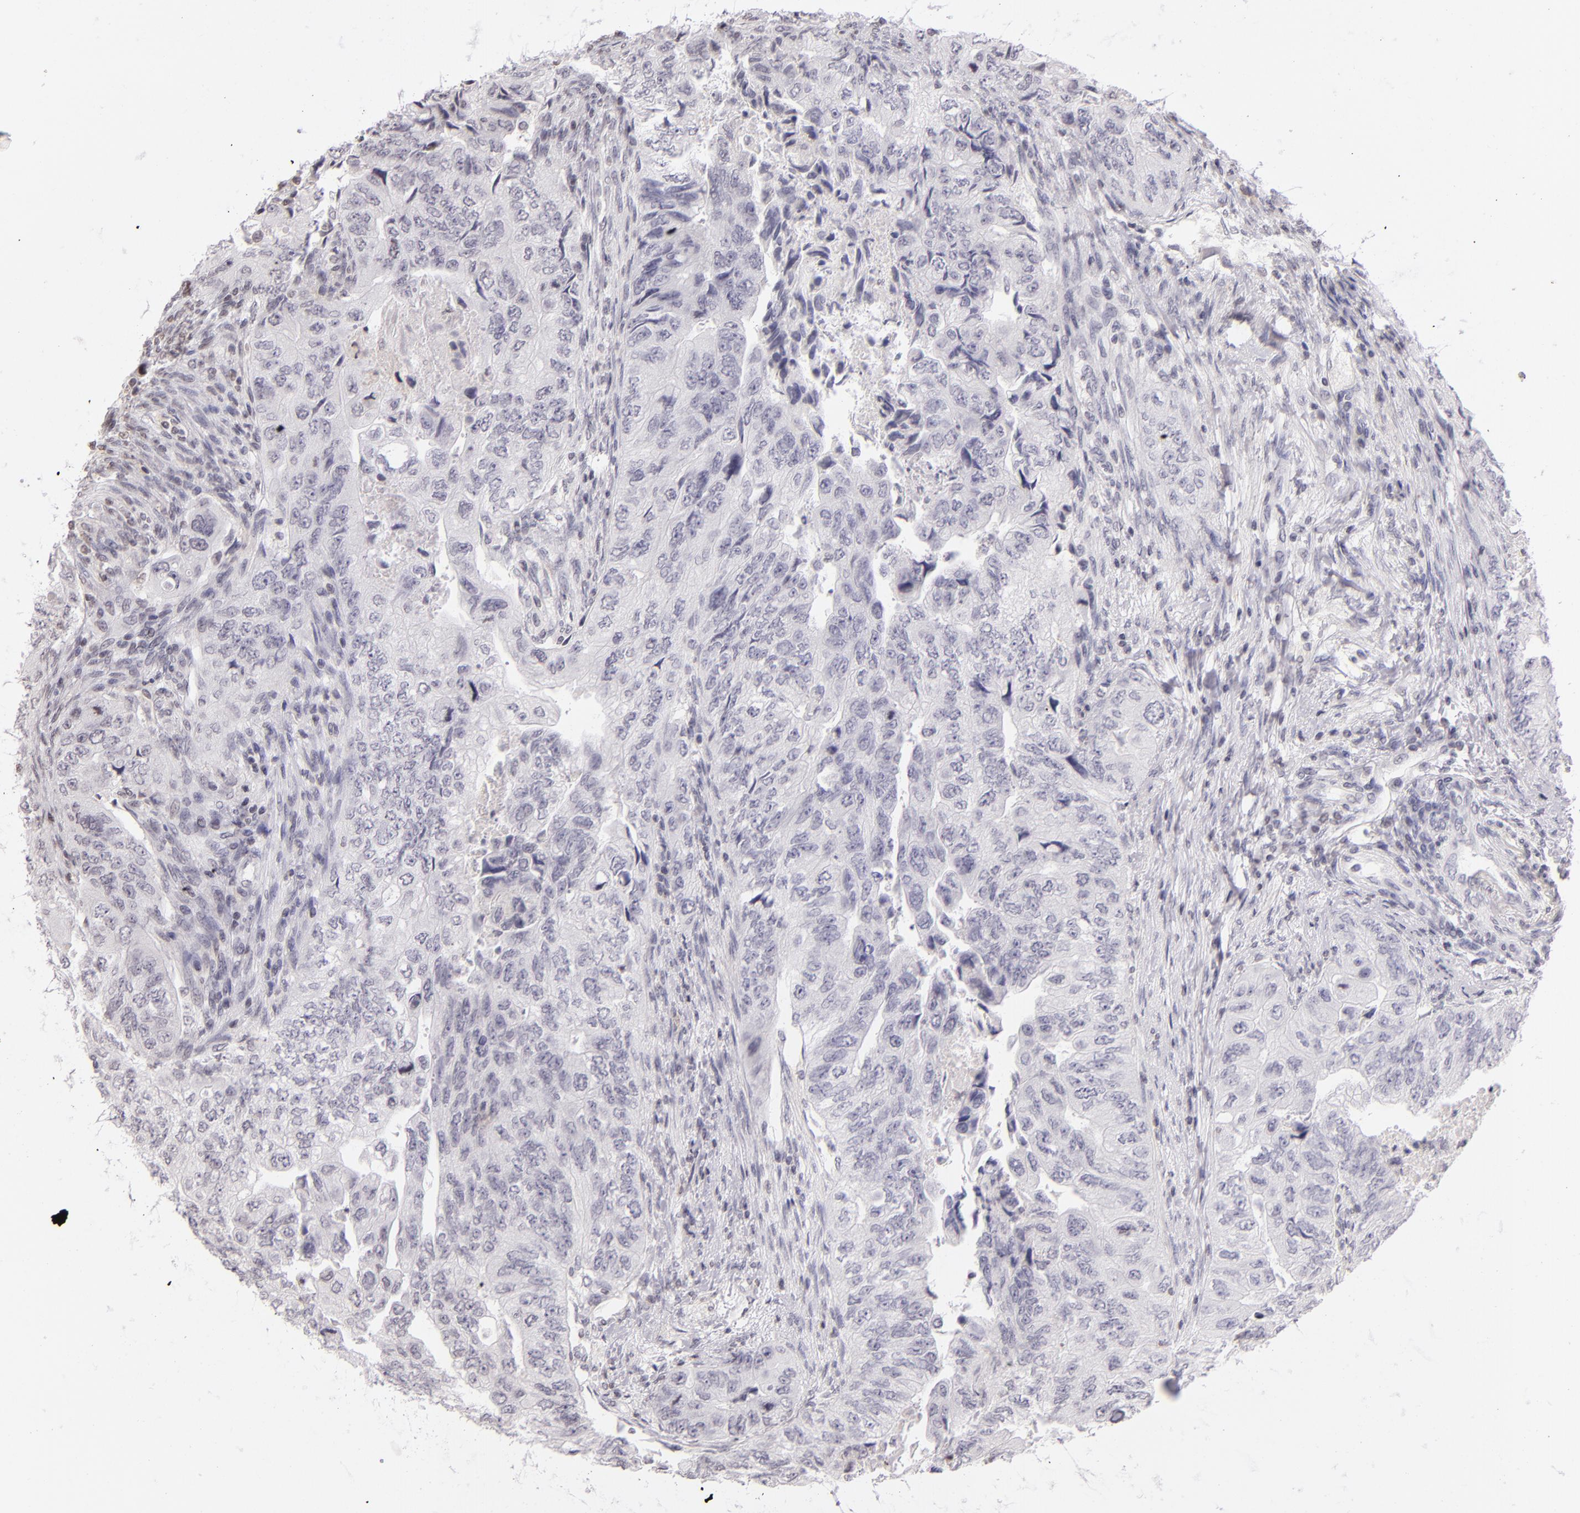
{"staining": {"intensity": "negative", "quantity": "none", "location": "none"}, "tissue": "colorectal cancer", "cell_type": "Tumor cells", "image_type": "cancer", "snomed": [{"axis": "morphology", "description": "Adenocarcinoma, NOS"}, {"axis": "topography", "description": "Colon"}], "caption": "Immunohistochemistry histopathology image of neoplastic tissue: colorectal adenocarcinoma stained with DAB (3,3'-diaminobenzidine) displays no significant protein positivity in tumor cells. (DAB (3,3'-diaminobenzidine) immunohistochemistry, high magnification).", "gene": "CD40", "patient": {"sex": "female", "age": 11}}